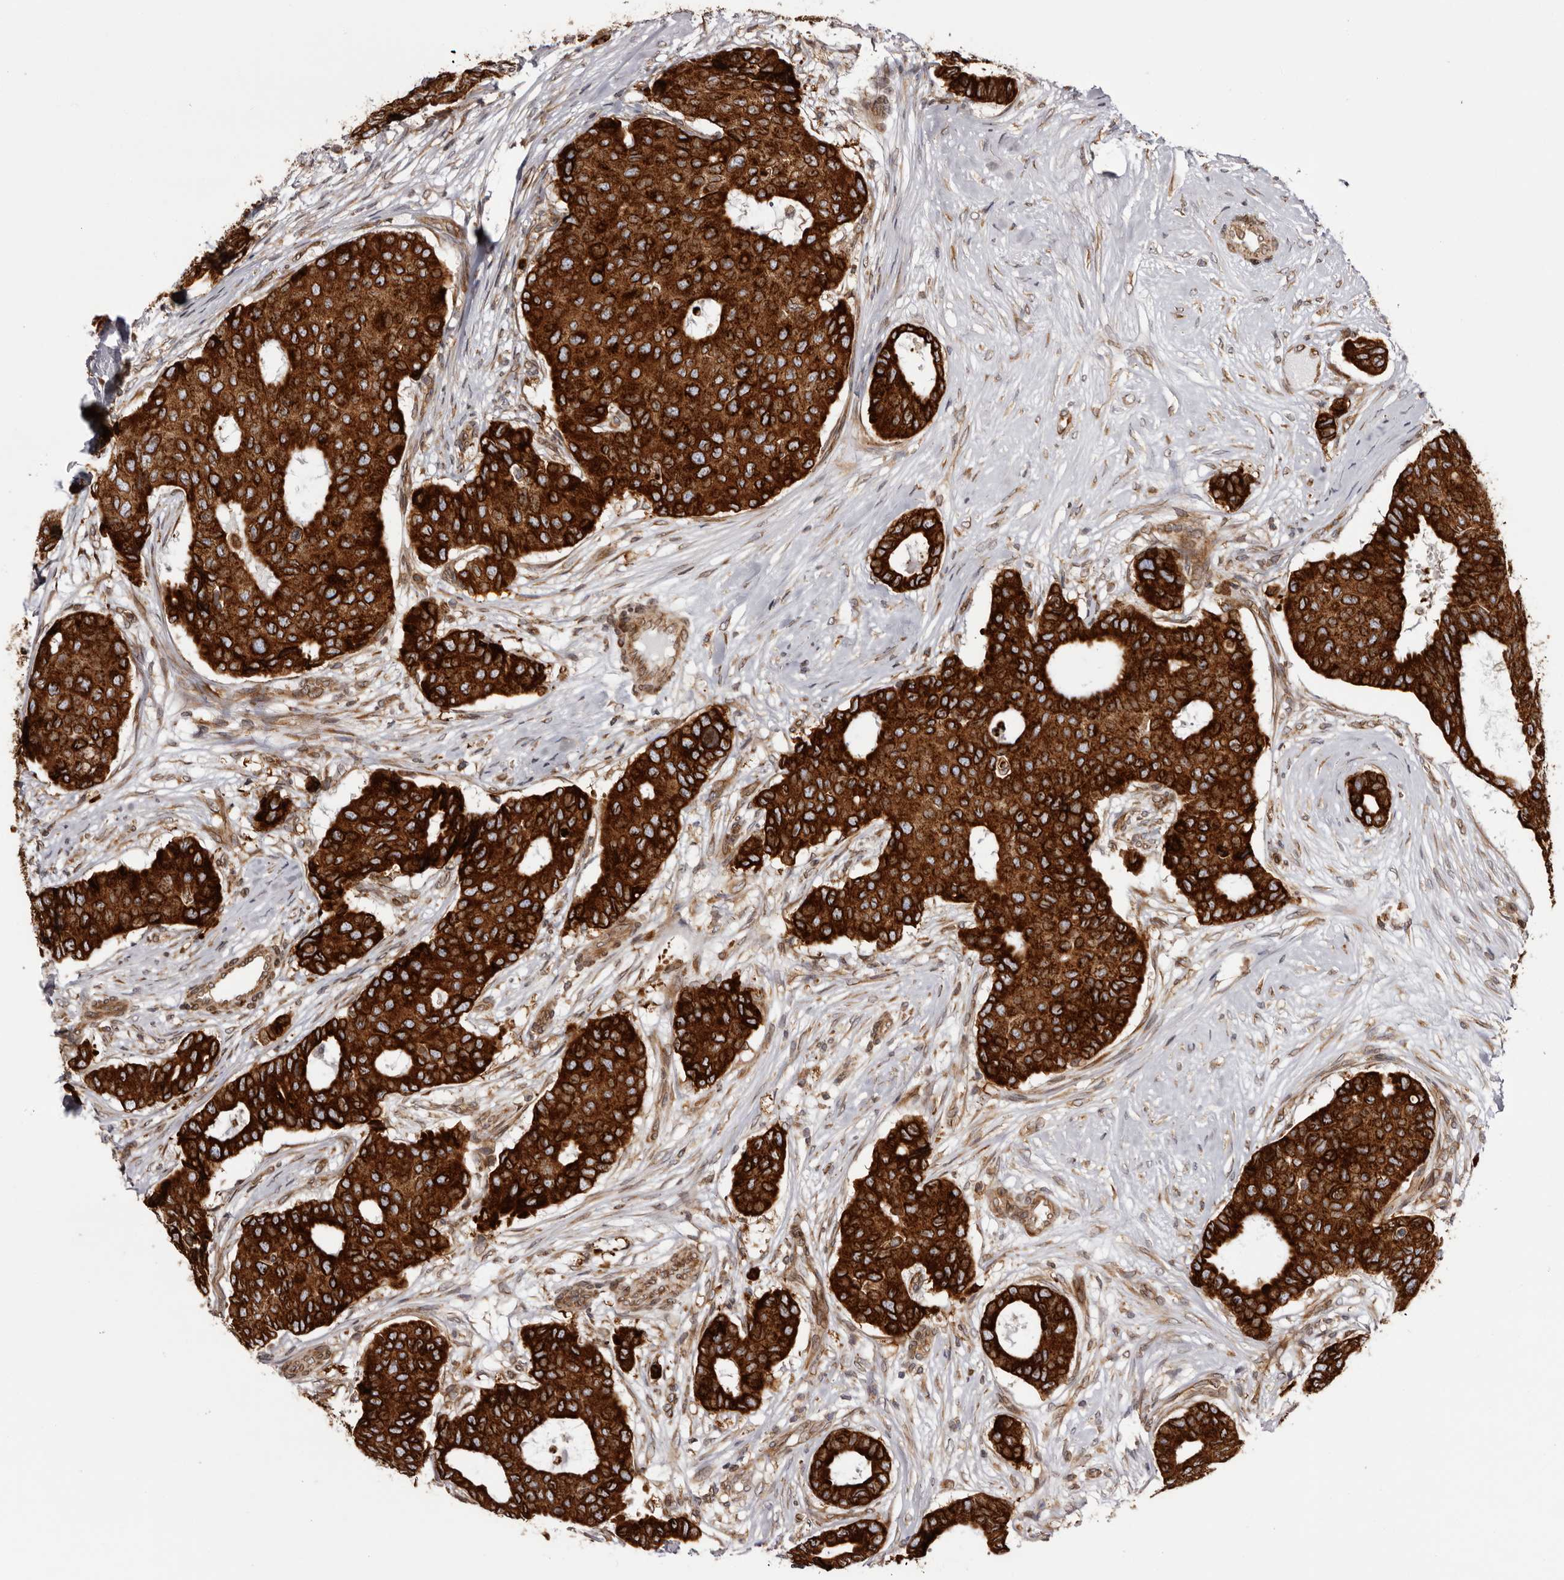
{"staining": {"intensity": "strong", "quantity": ">75%", "location": "cytoplasmic/membranous"}, "tissue": "breast cancer", "cell_type": "Tumor cells", "image_type": "cancer", "snomed": [{"axis": "morphology", "description": "Duct carcinoma"}, {"axis": "topography", "description": "Breast"}], "caption": "Protein staining of infiltrating ductal carcinoma (breast) tissue demonstrates strong cytoplasmic/membranous expression in about >75% of tumor cells.", "gene": "C4orf3", "patient": {"sex": "female", "age": 75}}